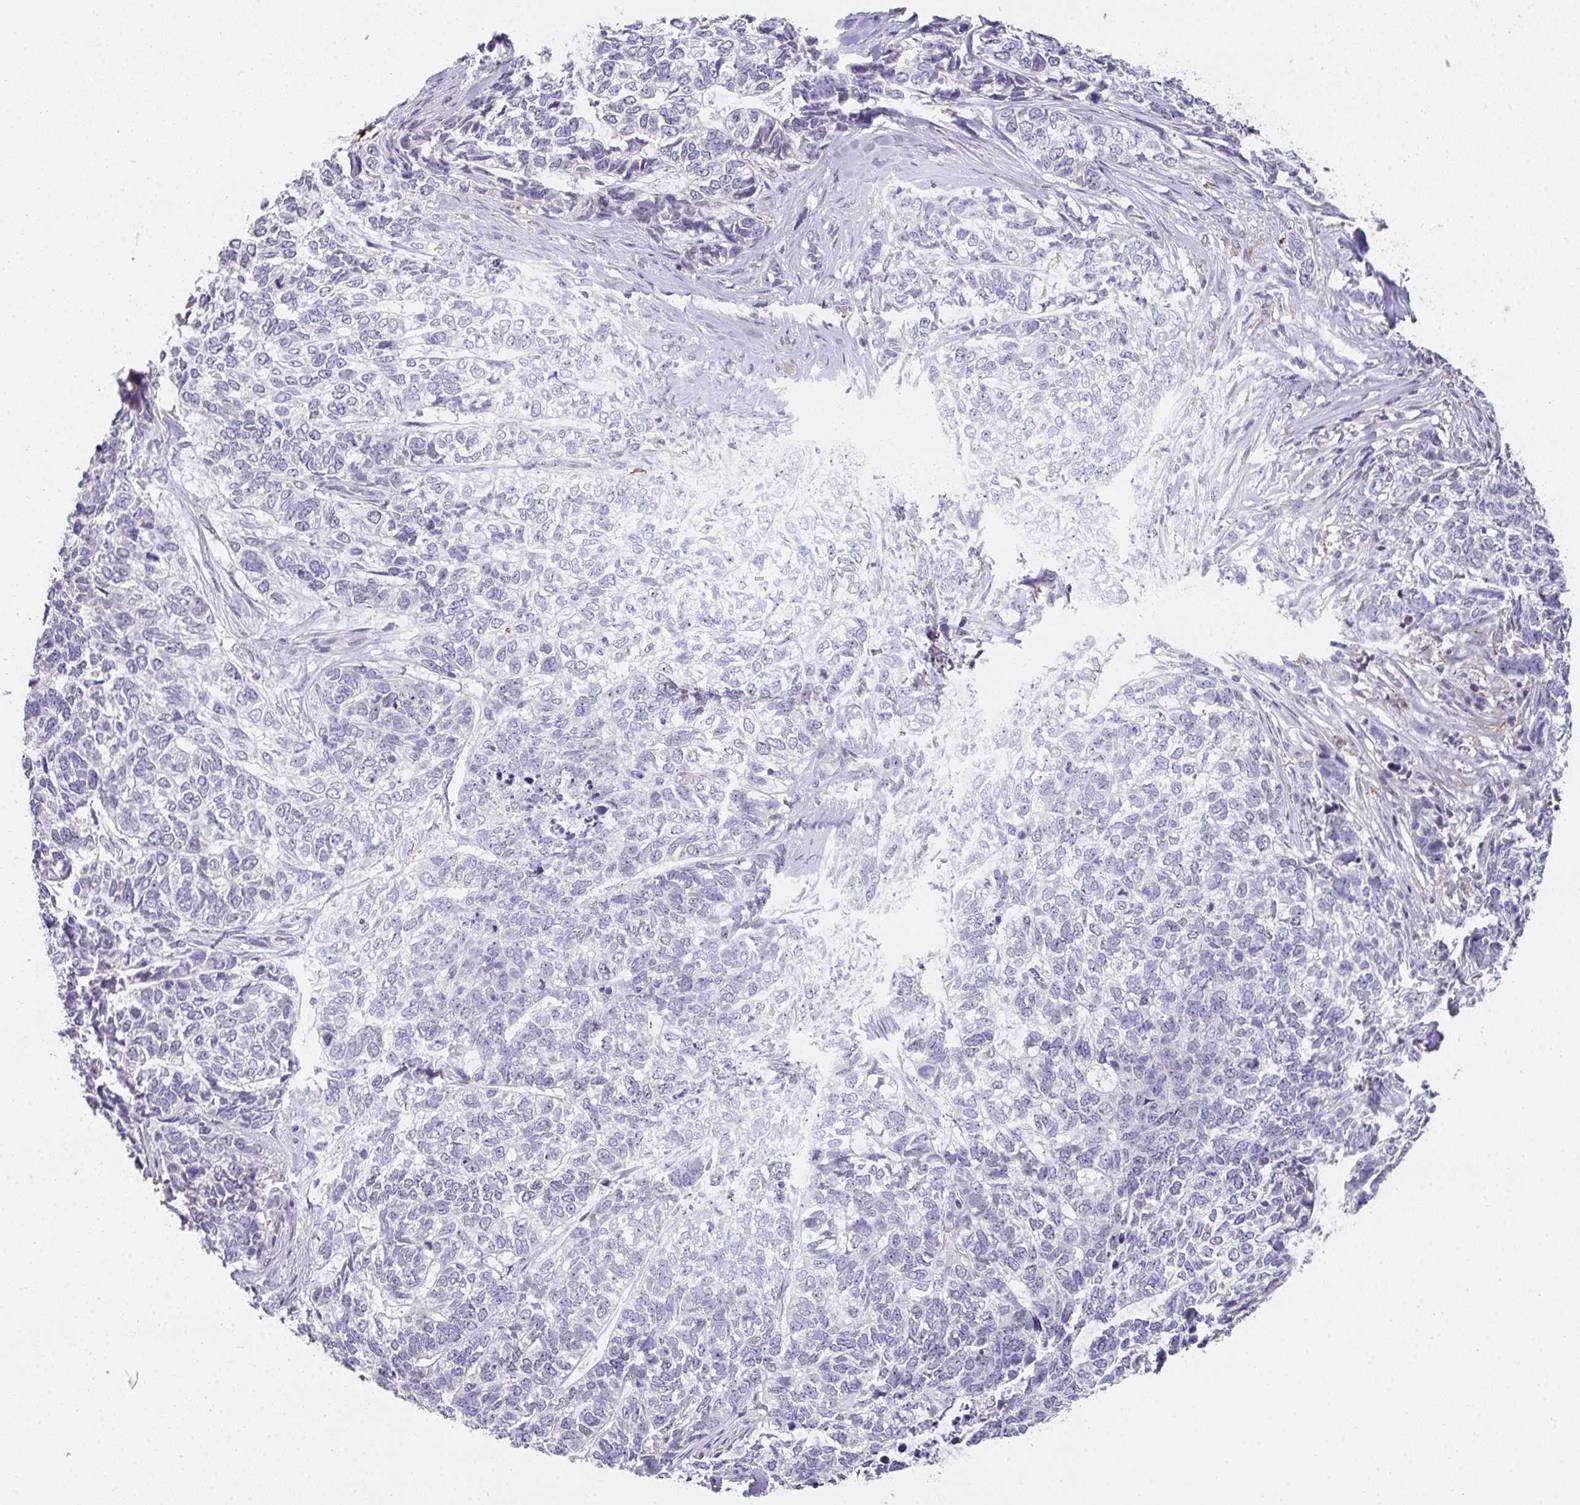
{"staining": {"intensity": "negative", "quantity": "none", "location": "none"}, "tissue": "skin cancer", "cell_type": "Tumor cells", "image_type": "cancer", "snomed": [{"axis": "morphology", "description": "Basal cell carcinoma"}, {"axis": "topography", "description": "Skin"}], "caption": "DAB immunohistochemical staining of human skin basal cell carcinoma demonstrates no significant staining in tumor cells.", "gene": "GLTPD2", "patient": {"sex": "female", "age": 65}}